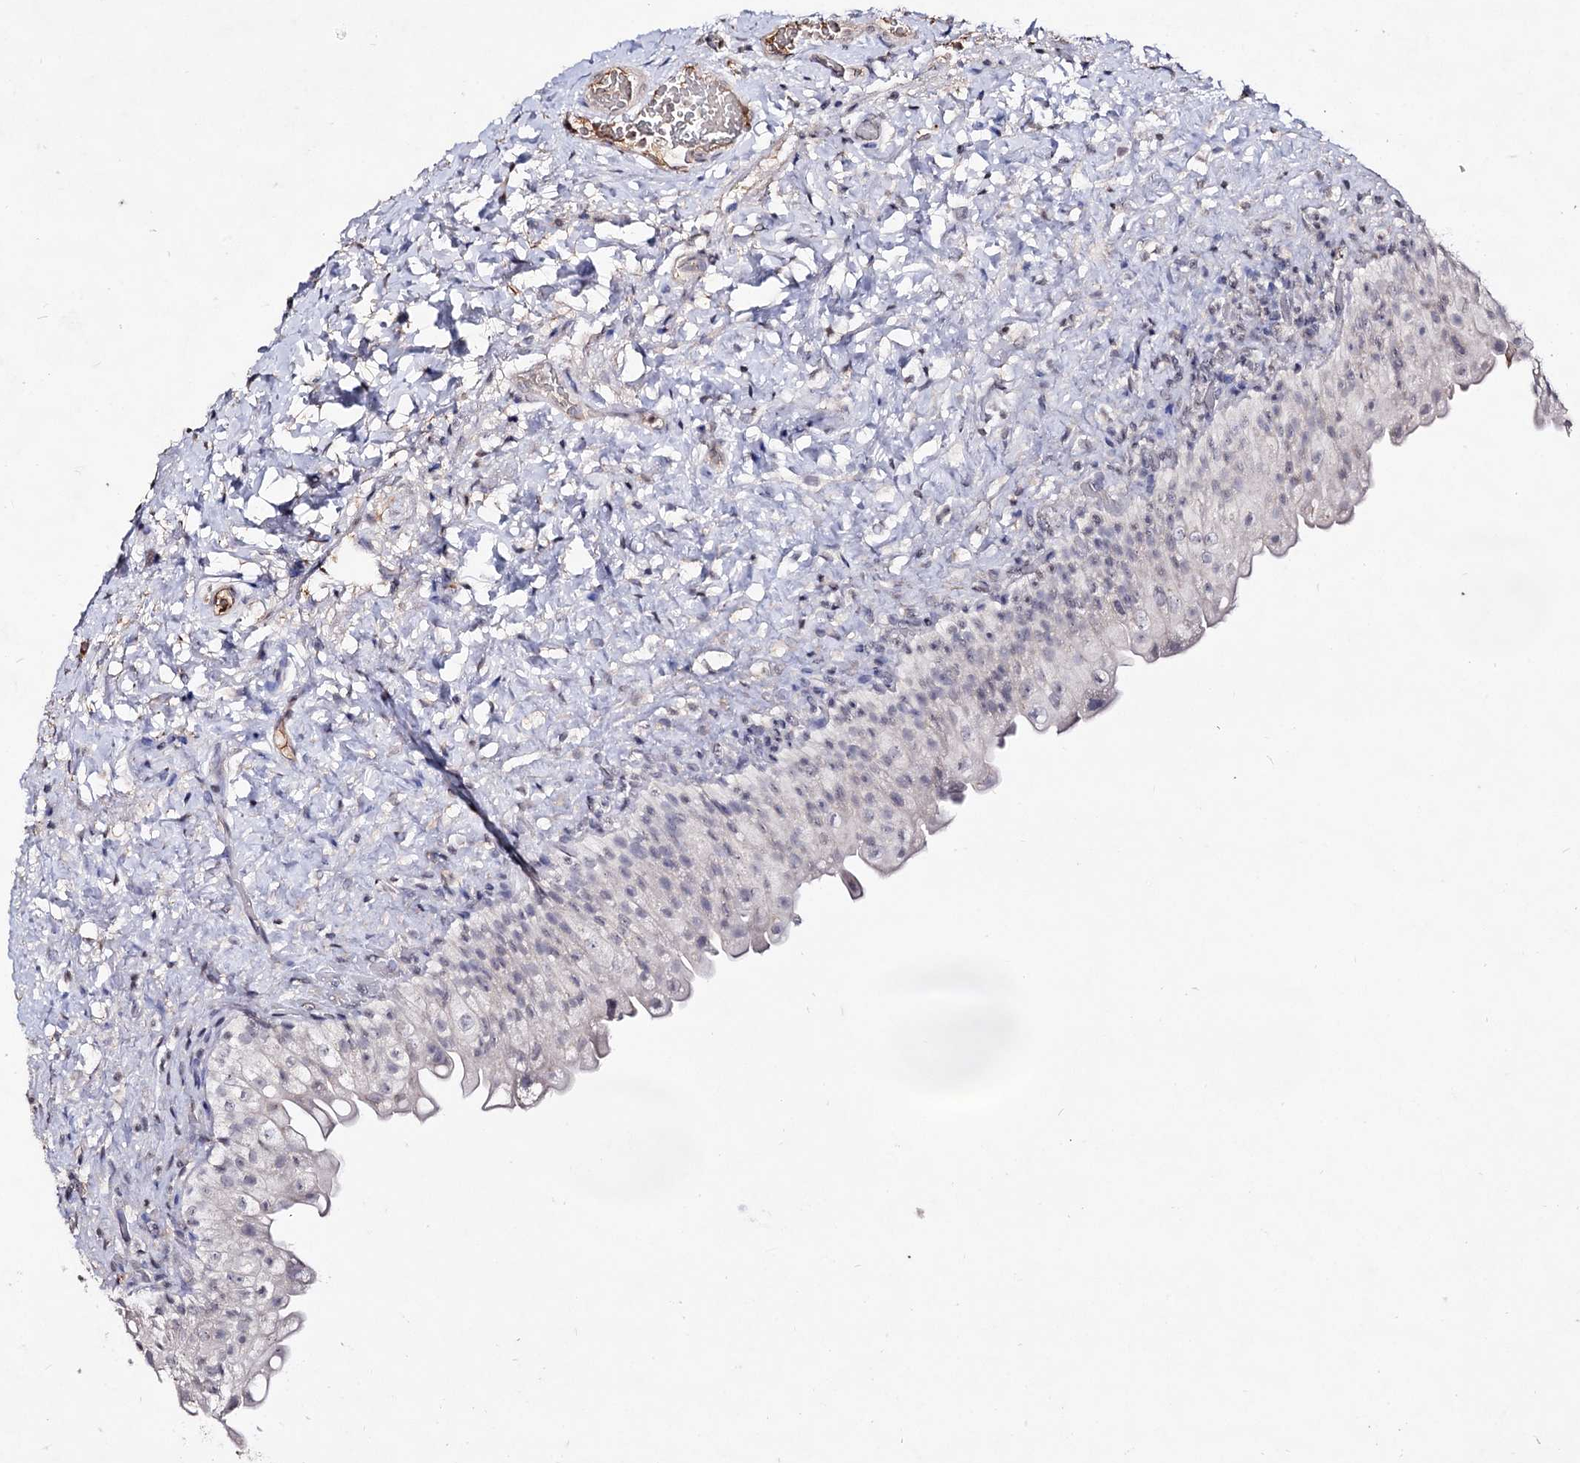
{"staining": {"intensity": "negative", "quantity": "none", "location": "none"}, "tissue": "urinary bladder", "cell_type": "Urothelial cells", "image_type": "normal", "snomed": [{"axis": "morphology", "description": "Normal tissue, NOS"}, {"axis": "topography", "description": "Urinary bladder"}], "caption": "Urothelial cells show no significant positivity in unremarkable urinary bladder. Nuclei are stained in blue.", "gene": "PLIN1", "patient": {"sex": "female", "age": 27}}